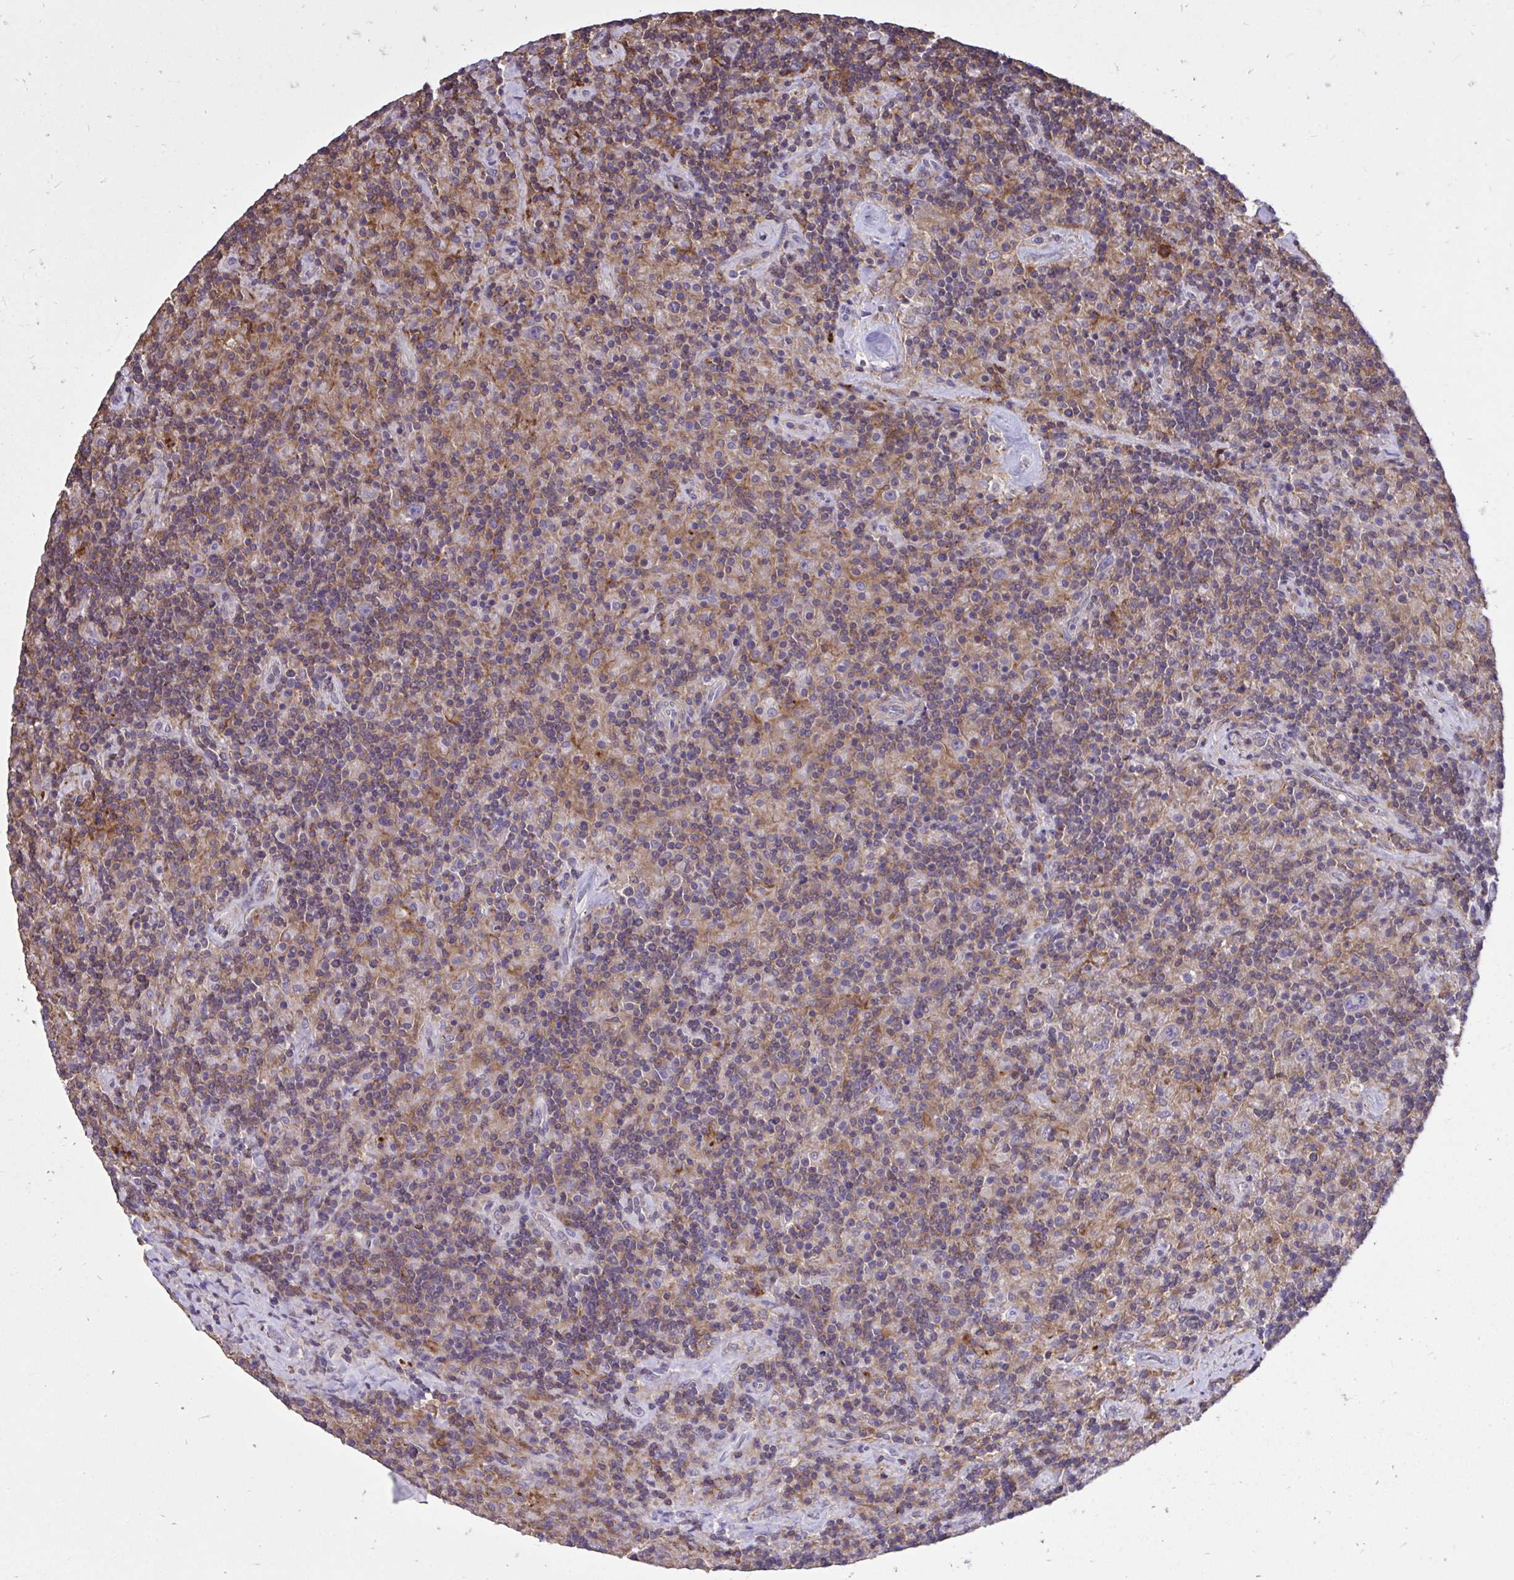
{"staining": {"intensity": "negative", "quantity": "none", "location": "none"}, "tissue": "lymphoma", "cell_type": "Tumor cells", "image_type": "cancer", "snomed": [{"axis": "morphology", "description": "Hodgkin's disease, NOS"}, {"axis": "topography", "description": "Lymph node"}], "caption": "A photomicrograph of human Hodgkin's disease is negative for staining in tumor cells.", "gene": "IGFL2", "patient": {"sex": "male", "age": 70}}